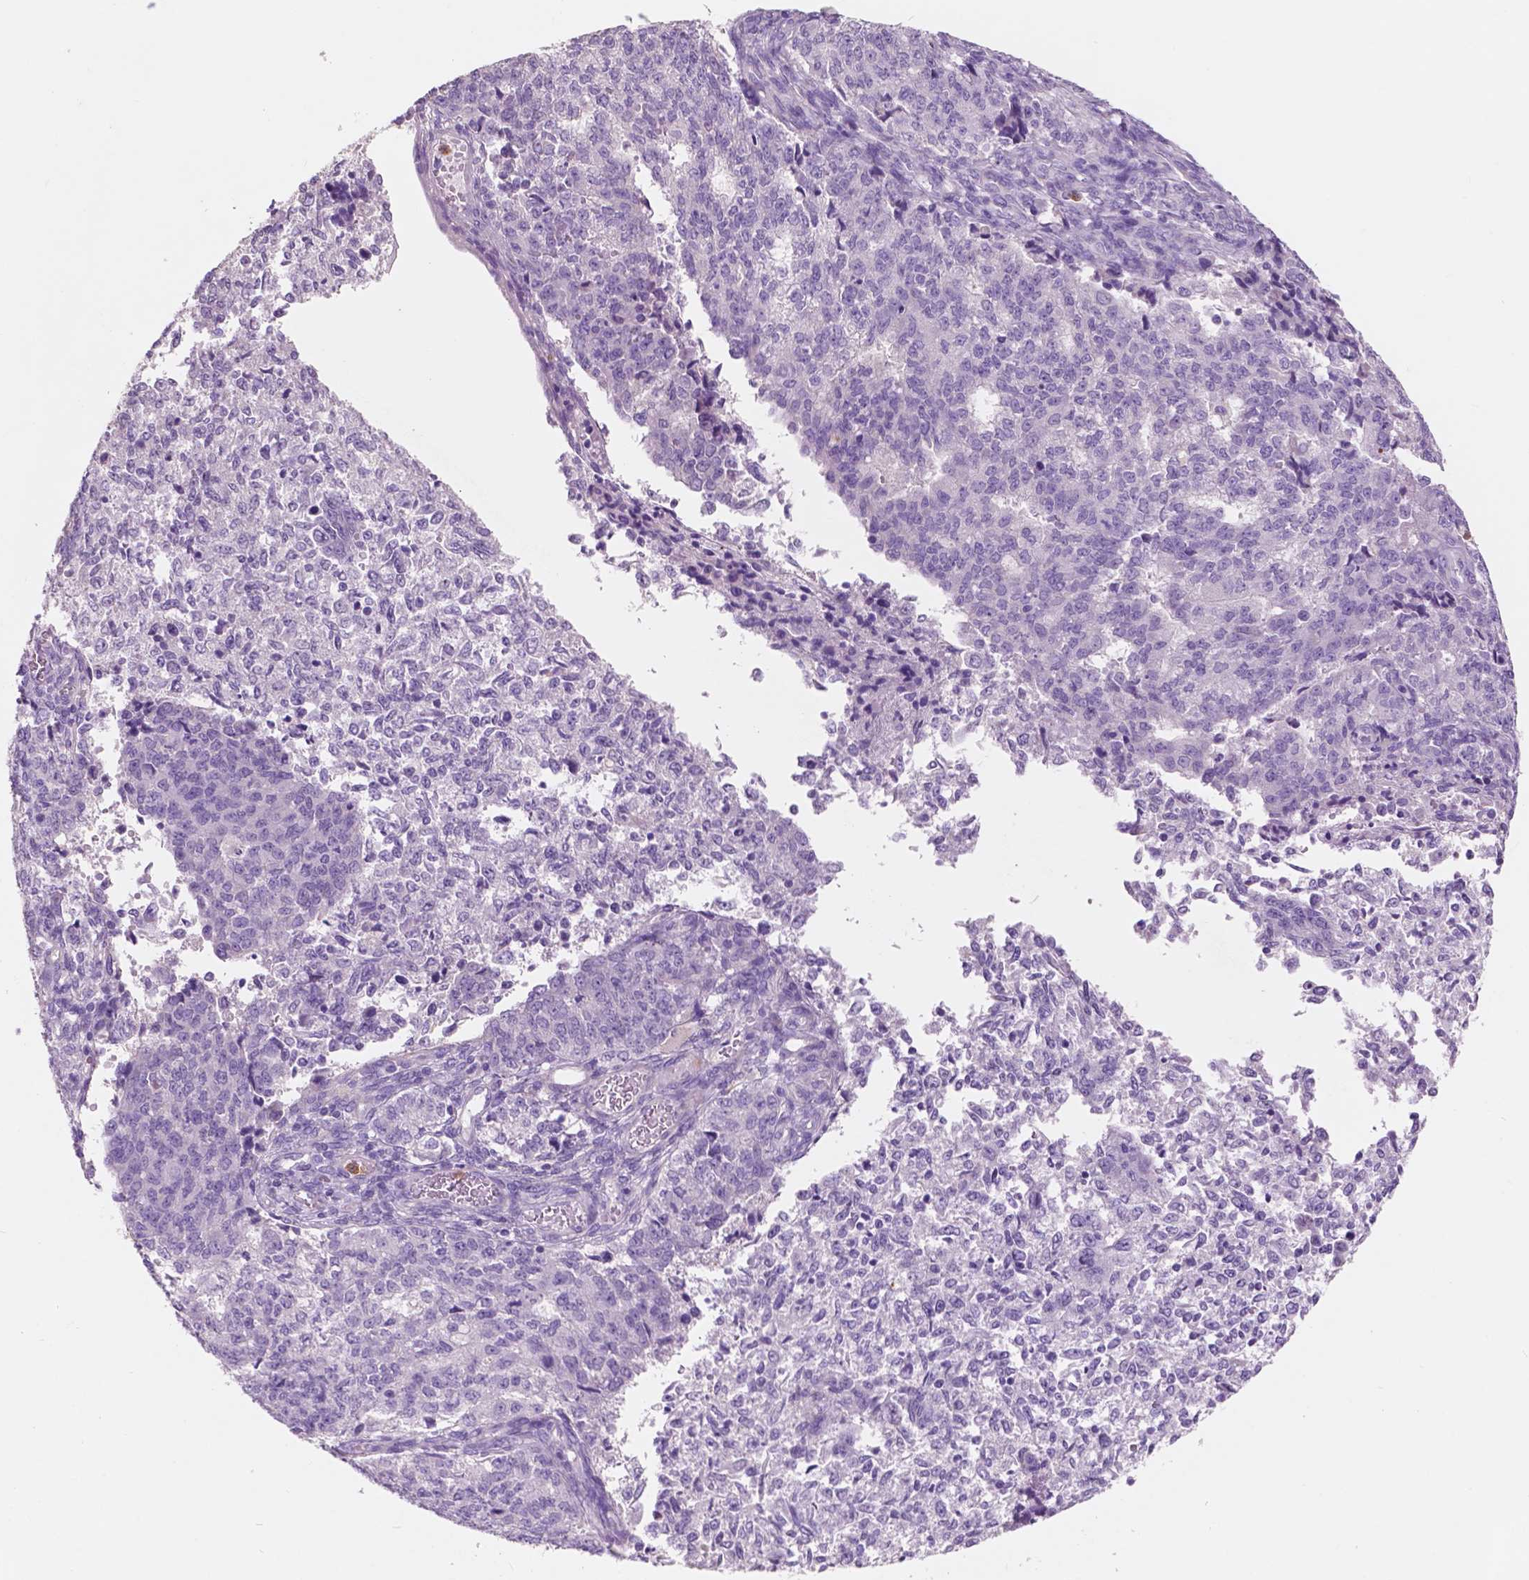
{"staining": {"intensity": "negative", "quantity": "none", "location": "none"}, "tissue": "endometrial cancer", "cell_type": "Tumor cells", "image_type": "cancer", "snomed": [{"axis": "morphology", "description": "Adenocarcinoma, NOS"}, {"axis": "topography", "description": "Endometrium"}], "caption": "Tumor cells show no significant protein positivity in endometrial adenocarcinoma.", "gene": "CUZD1", "patient": {"sex": "female", "age": 50}}